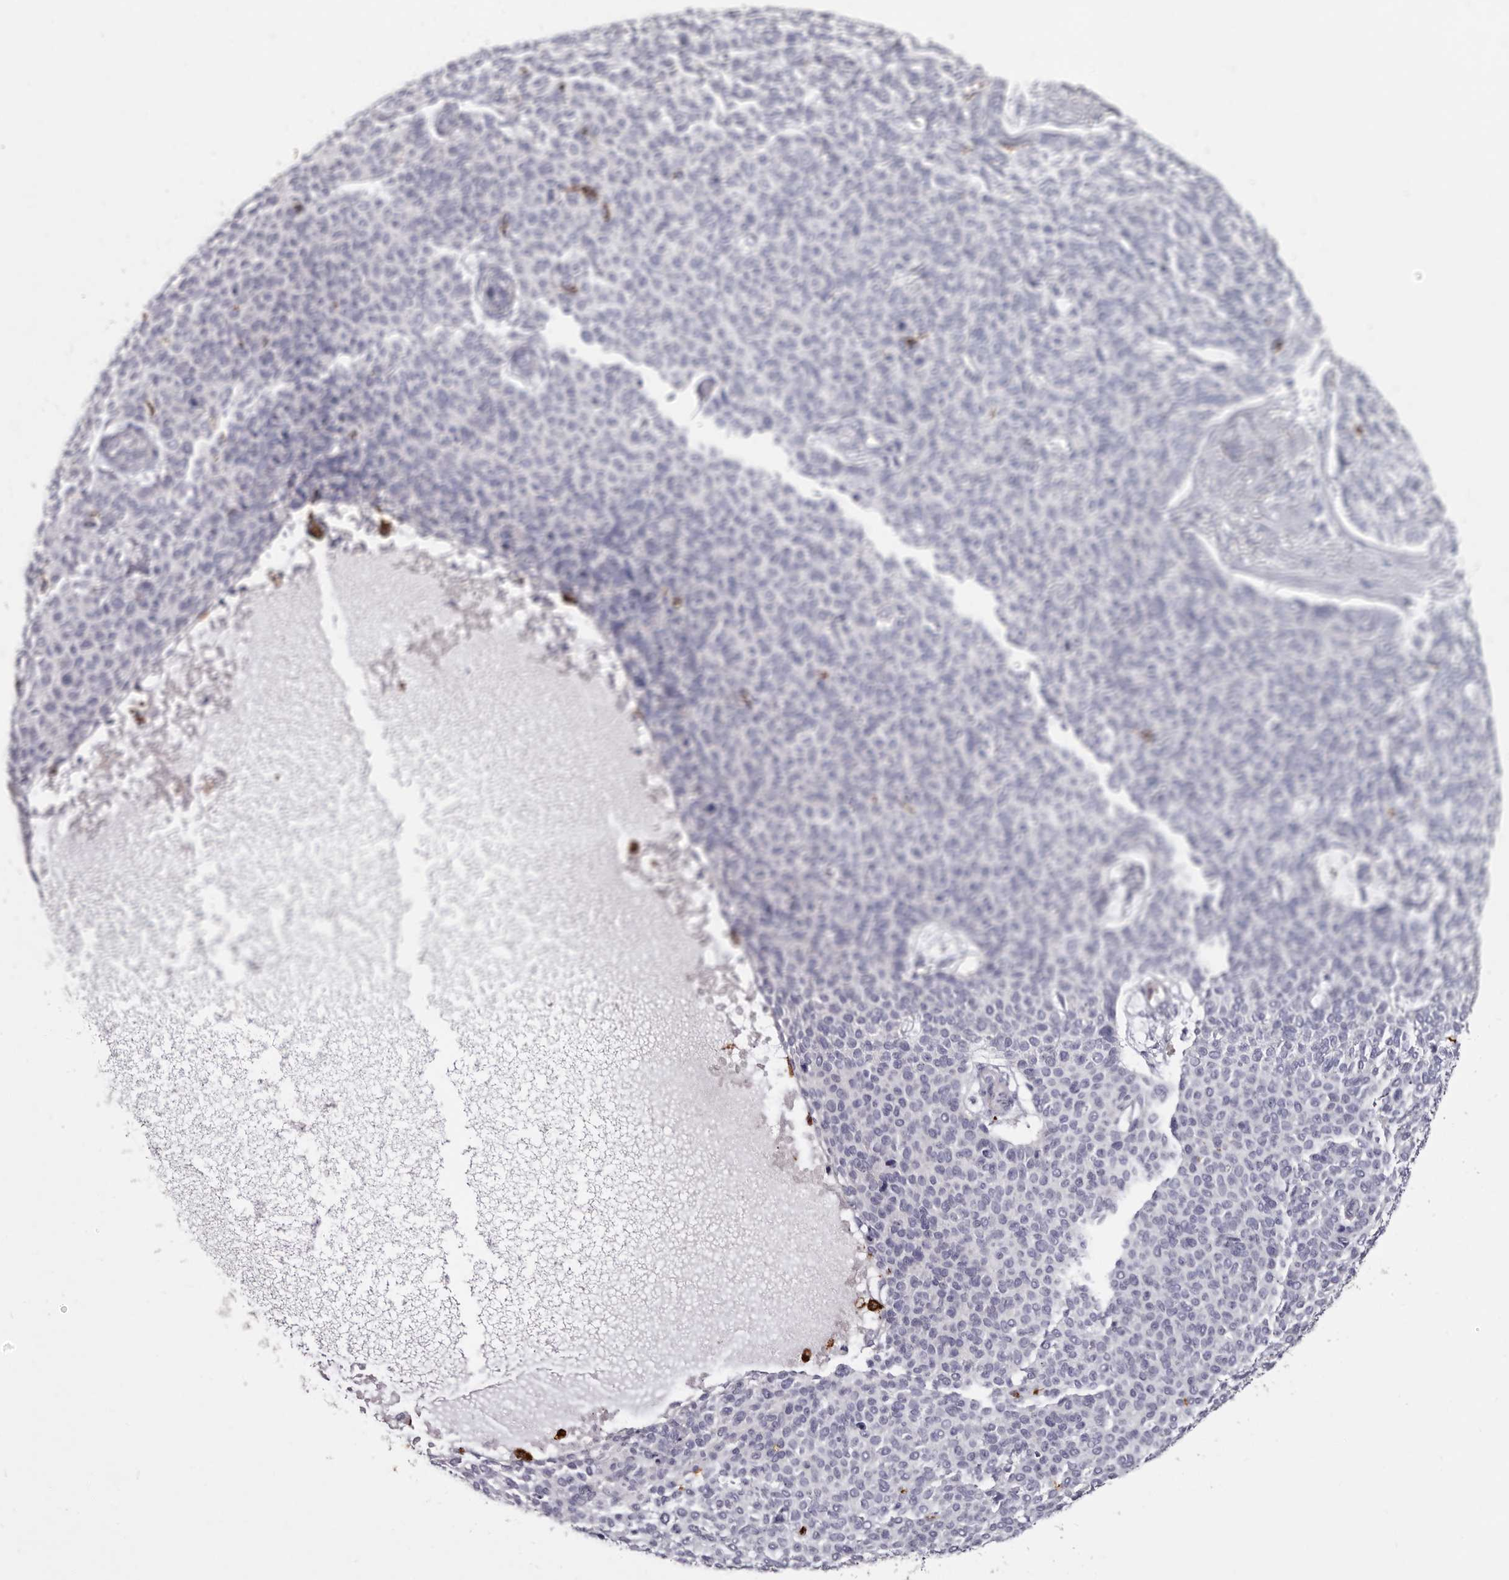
{"staining": {"intensity": "negative", "quantity": "none", "location": "none"}, "tissue": "skin cancer", "cell_type": "Tumor cells", "image_type": "cancer", "snomed": [{"axis": "morphology", "description": "Normal tissue, NOS"}, {"axis": "morphology", "description": "Basal cell carcinoma"}, {"axis": "topography", "description": "Skin"}], "caption": "DAB immunohistochemical staining of human skin basal cell carcinoma displays no significant expression in tumor cells.", "gene": "S1PR5", "patient": {"sex": "male", "age": 50}}